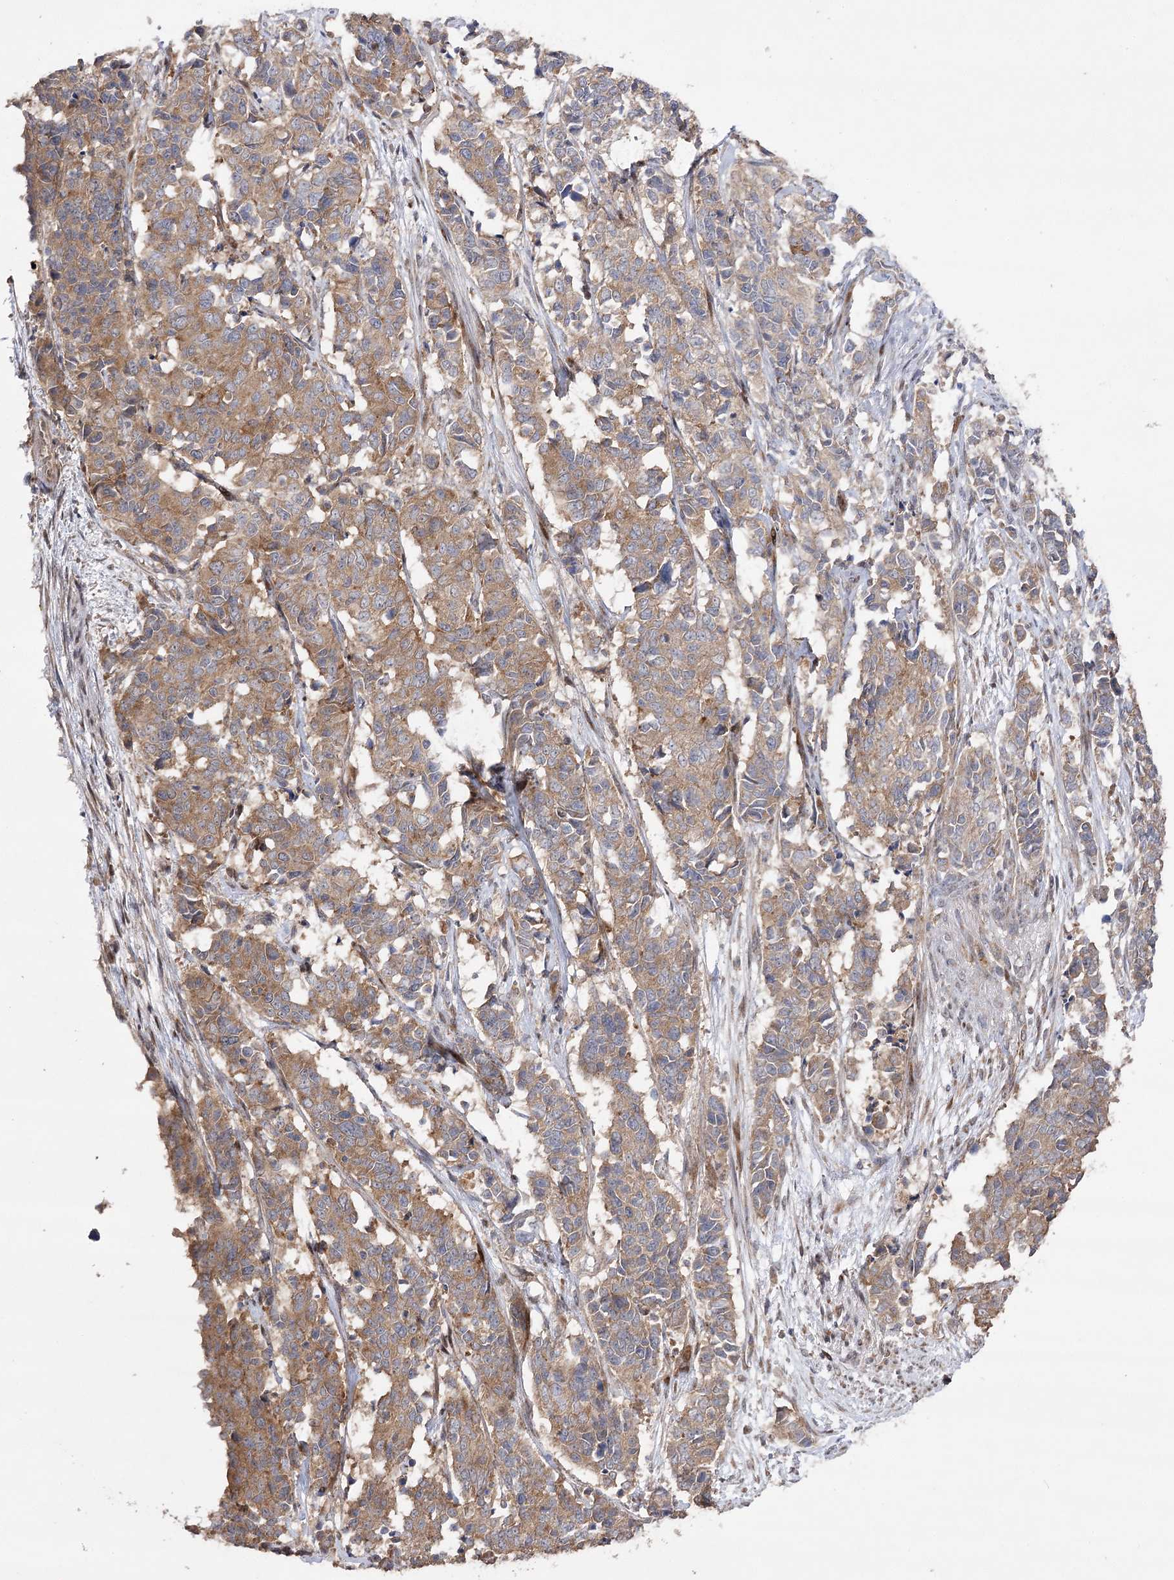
{"staining": {"intensity": "moderate", "quantity": ">75%", "location": "cytoplasmic/membranous"}, "tissue": "cervical cancer", "cell_type": "Tumor cells", "image_type": "cancer", "snomed": [{"axis": "morphology", "description": "Normal tissue, NOS"}, {"axis": "morphology", "description": "Squamous cell carcinoma, NOS"}, {"axis": "topography", "description": "Cervix"}], "caption": "A high-resolution histopathology image shows IHC staining of cervical cancer, which displays moderate cytoplasmic/membranous staining in approximately >75% of tumor cells.", "gene": "OBSL1", "patient": {"sex": "female", "age": 35}}